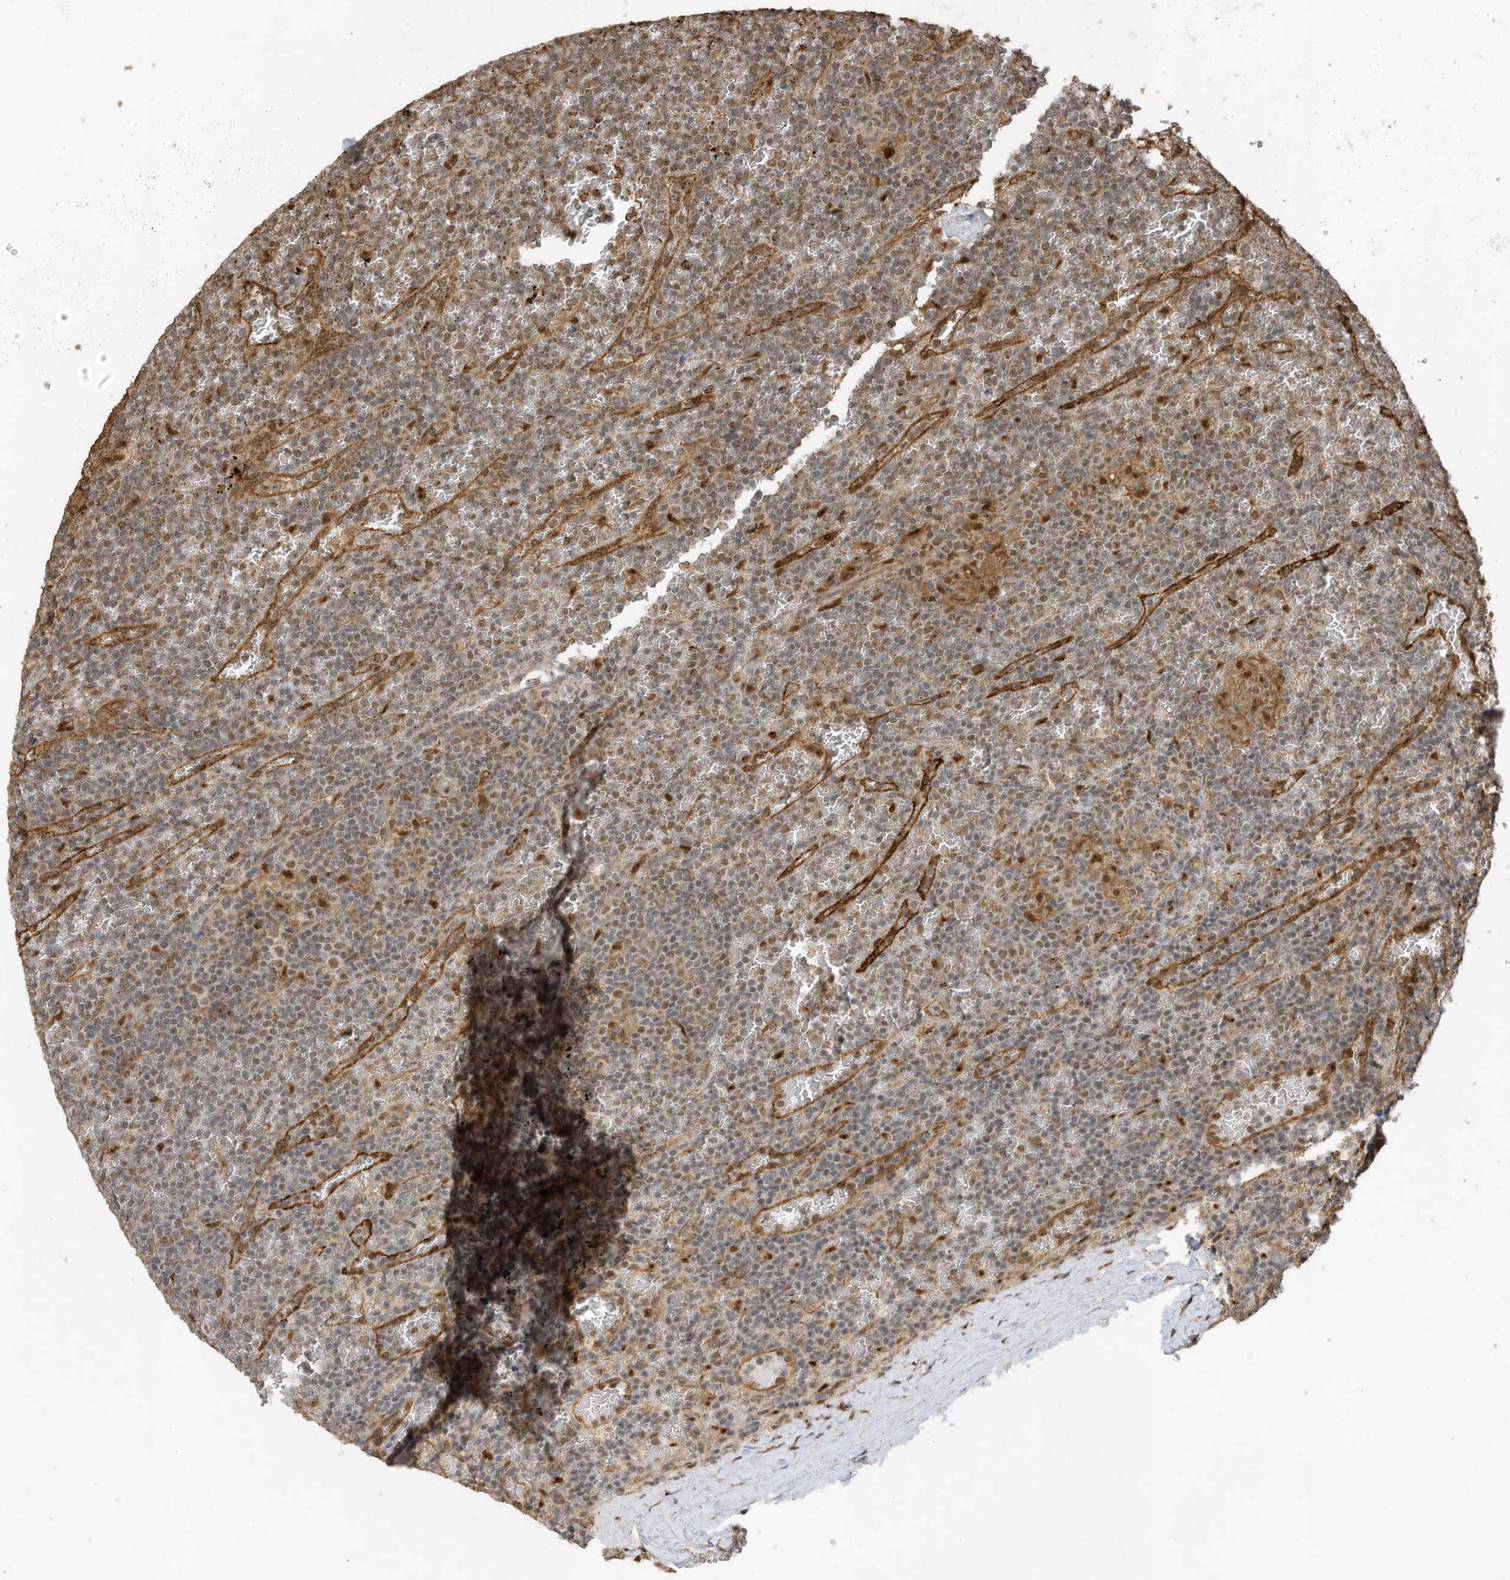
{"staining": {"intensity": "weak", "quantity": ">75%", "location": "nuclear"}, "tissue": "lymphoma", "cell_type": "Tumor cells", "image_type": "cancer", "snomed": [{"axis": "morphology", "description": "Malignant lymphoma, non-Hodgkin's type, Low grade"}, {"axis": "topography", "description": "Spleen"}], "caption": "DAB (3,3'-diaminobenzidine) immunohistochemical staining of human malignant lymphoma, non-Hodgkin's type (low-grade) displays weak nuclear protein staining in approximately >75% of tumor cells.", "gene": "ERLEC1", "patient": {"sex": "female", "age": 19}}